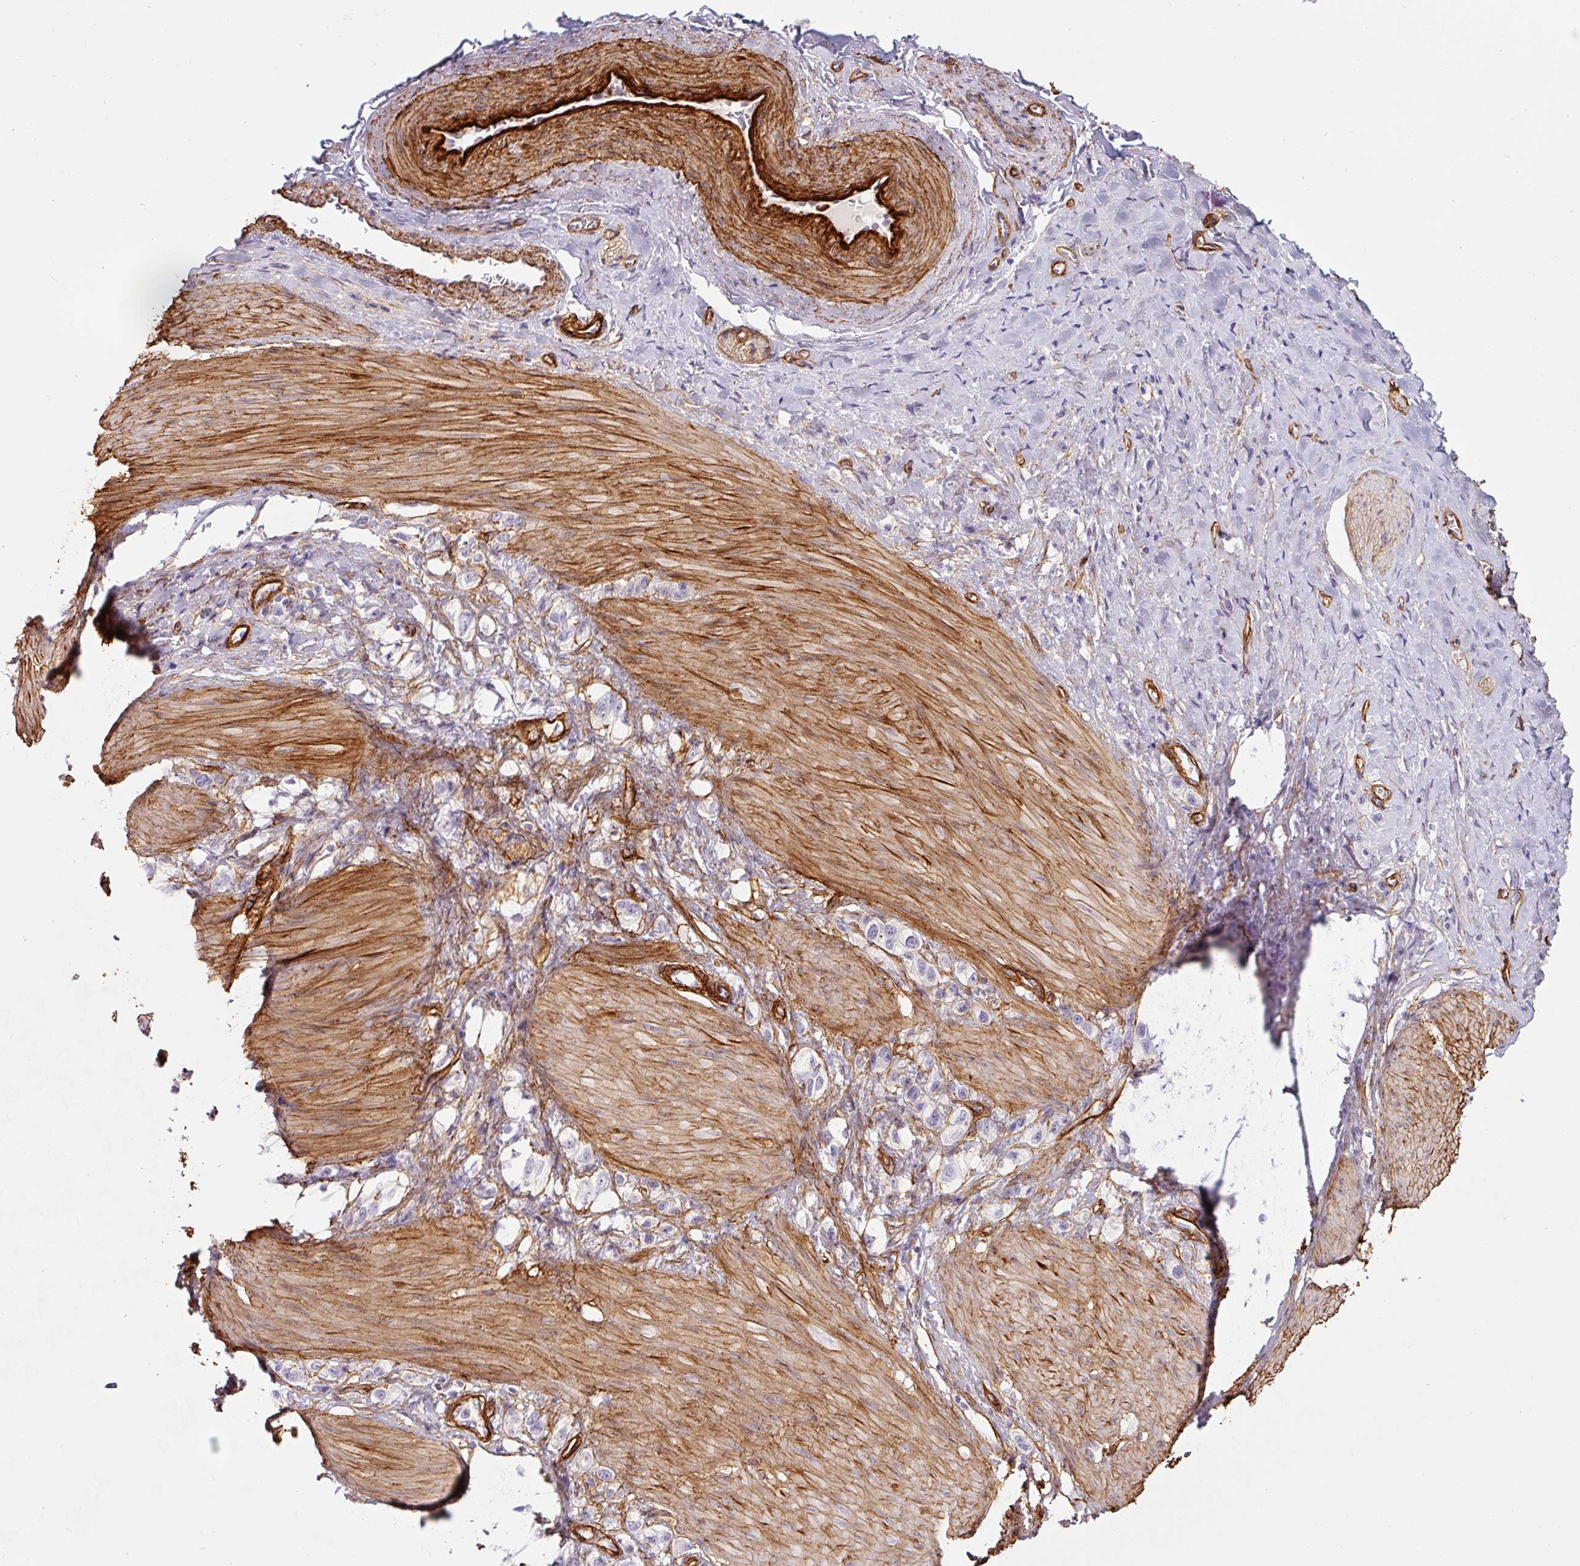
{"staining": {"intensity": "negative", "quantity": "none", "location": "none"}, "tissue": "stomach cancer", "cell_type": "Tumor cells", "image_type": "cancer", "snomed": [{"axis": "morphology", "description": "Adenocarcinoma, NOS"}, {"axis": "topography", "description": "Stomach"}], "caption": "Immunohistochemistry (IHC) of stomach cancer (adenocarcinoma) displays no positivity in tumor cells. Nuclei are stained in blue.", "gene": "LOXL4", "patient": {"sex": "female", "age": 65}}